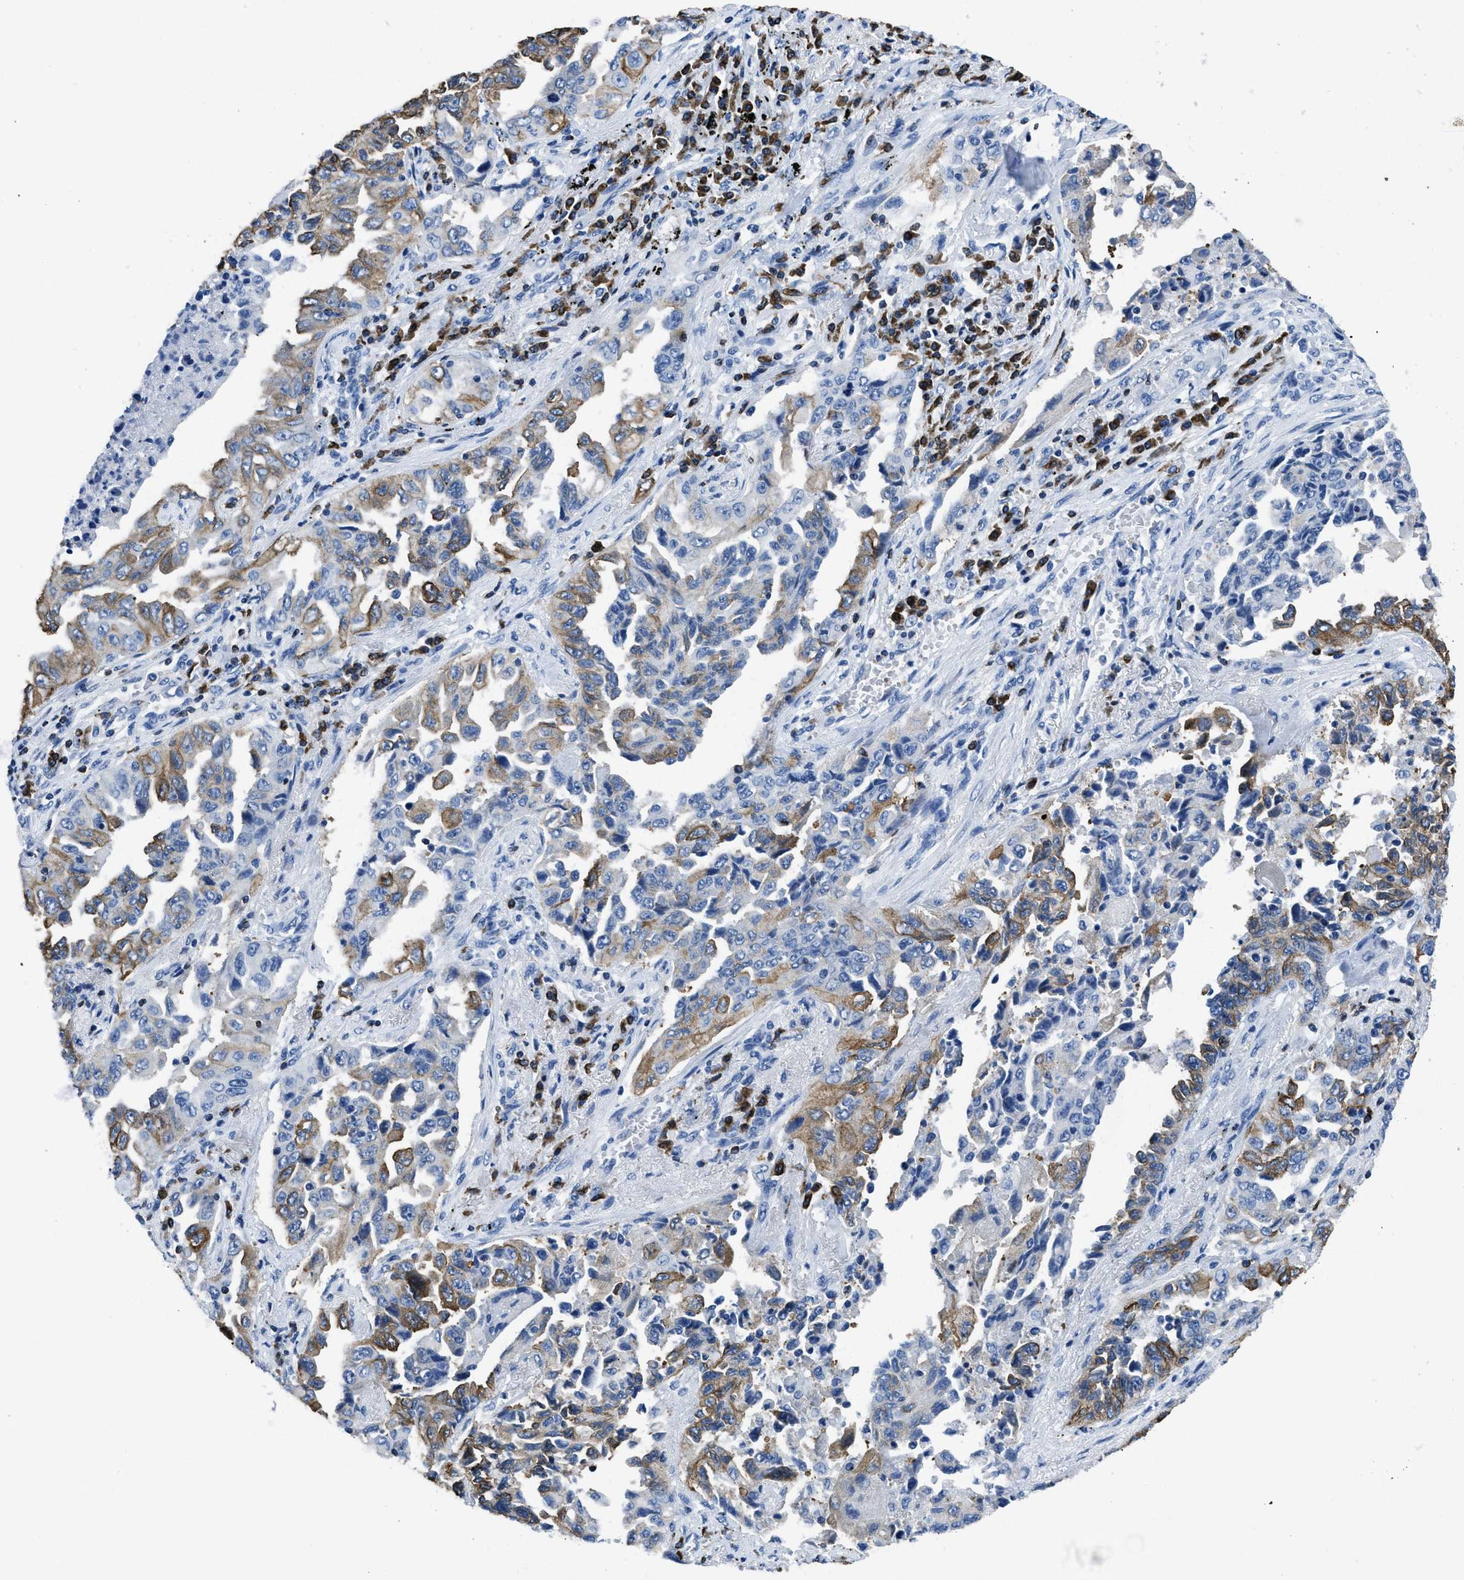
{"staining": {"intensity": "moderate", "quantity": ">75%", "location": "cytoplasmic/membranous"}, "tissue": "lung cancer", "cell_type": "Tumor cells", "image_type": "cancer", "snomed": [{"axis": "morphology", "description": "Adenocarcinoma, NOS"}, {"axis": "topography", "description": "Lung"}], "caption": "Adenocarcinoma (lung) was stained to show a protein in brown. There is medium levels of moderate cytoplasmic/membranous staining in about >75% of tumor cells. The staining is performed using DAB brown chromogen to label protein expression. The nuclei are counter-stained blue using hematoxylin.", "gene": "ITGA3", "patient": {"sex": "female", "age": 51}}